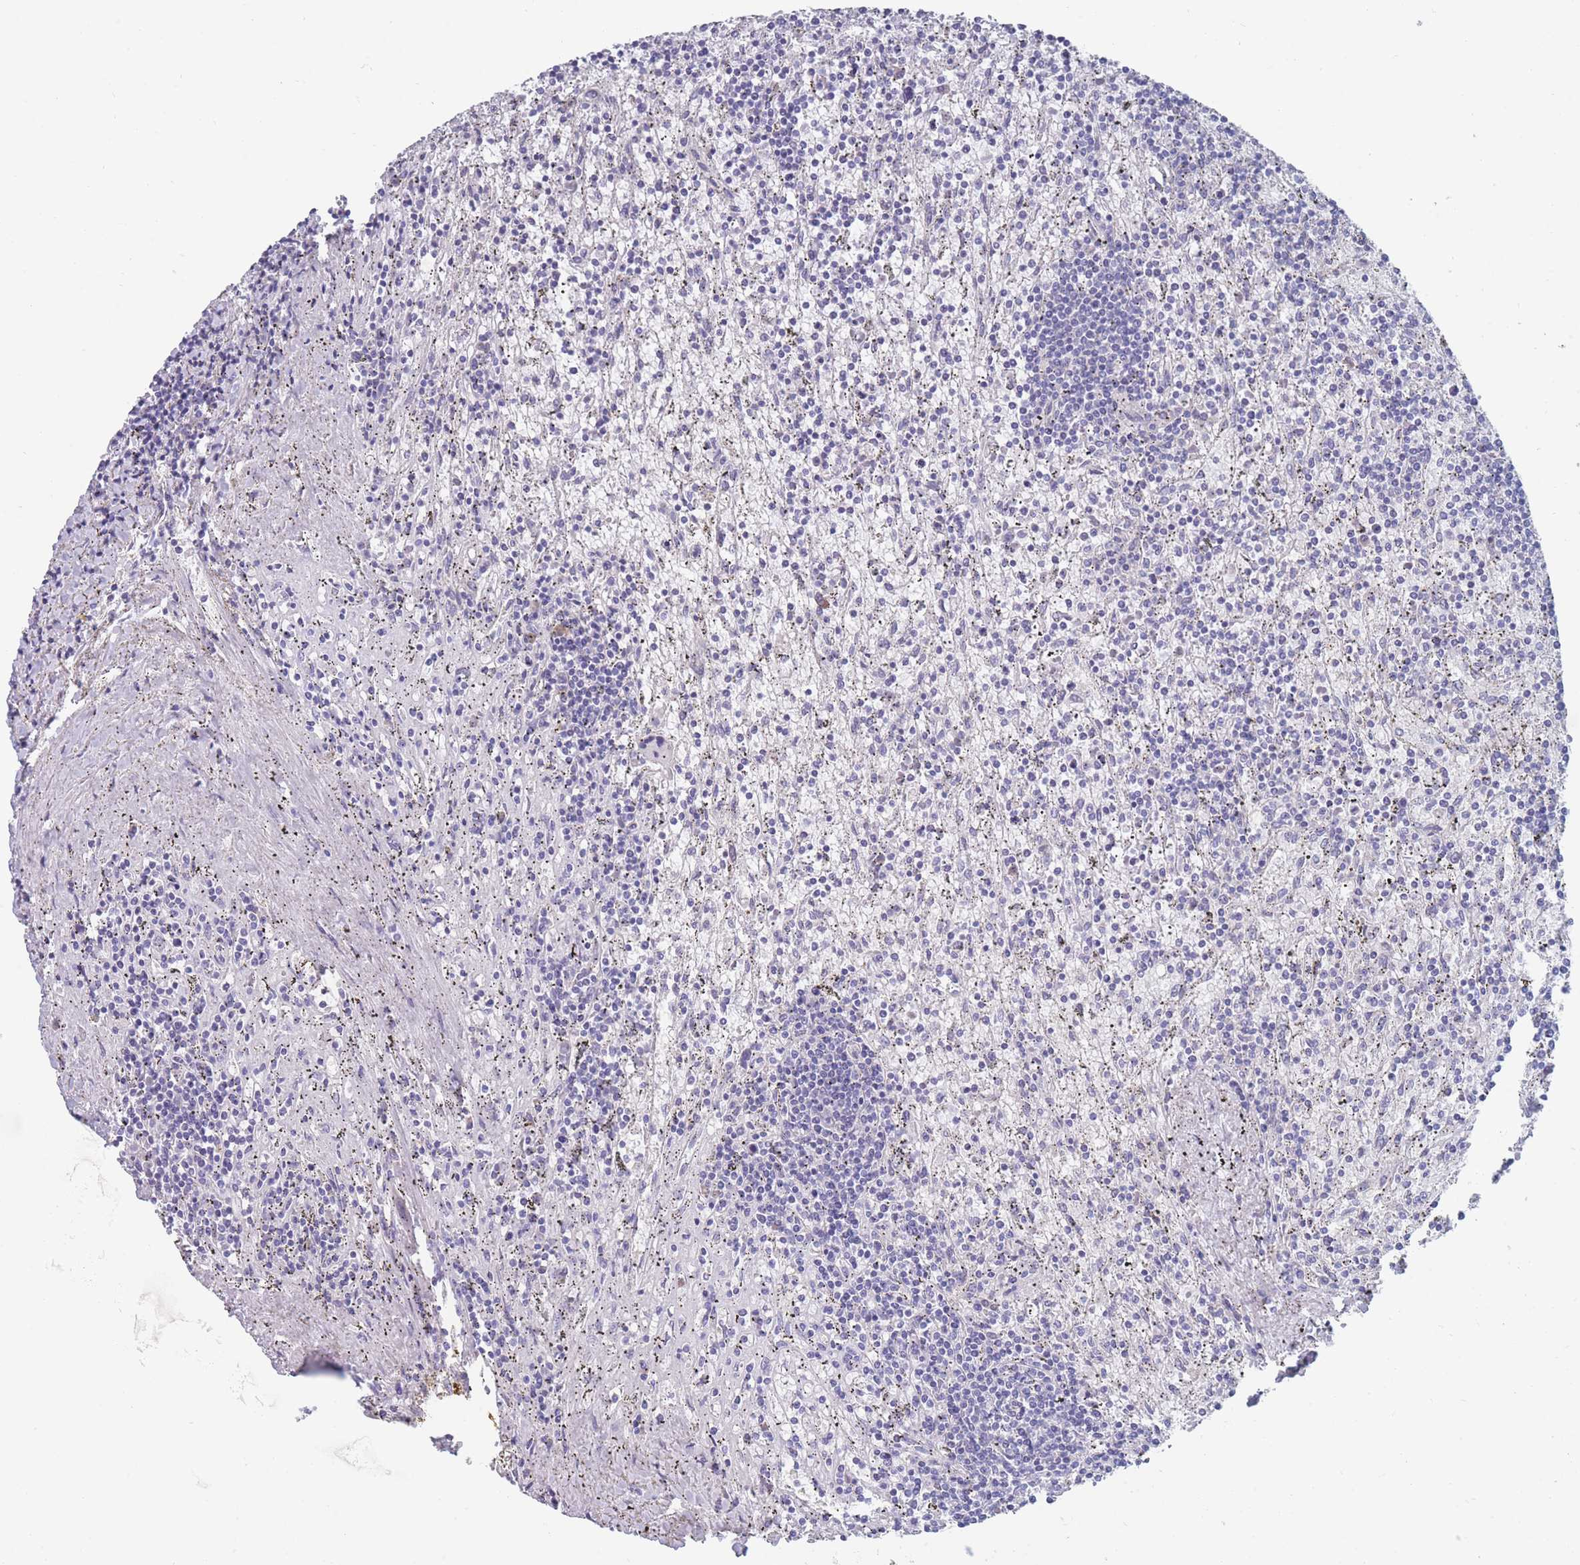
{"staining": {"intensity": "negative", "quantity": "none", "location": "none"}, "tissue": "lymphoma", "cell_type": "Tumor cells", "image_type": "cancer", "snomed": [{"axis": "morphology", "description": "Malignant lymphoma, non-Hodgkin's type, Low grade"}, {"axis": "topography", "description": "Spleen"}], "caption": "IHC histopathology image of neoplastic tissue: human malignant lymphoma, non-Hodgkin's type (low-grade) stained with DAB shows no significant protein expression in tumor cells.", "gene": "PIGU", "patient": {"sex": "male", "age": 76}}